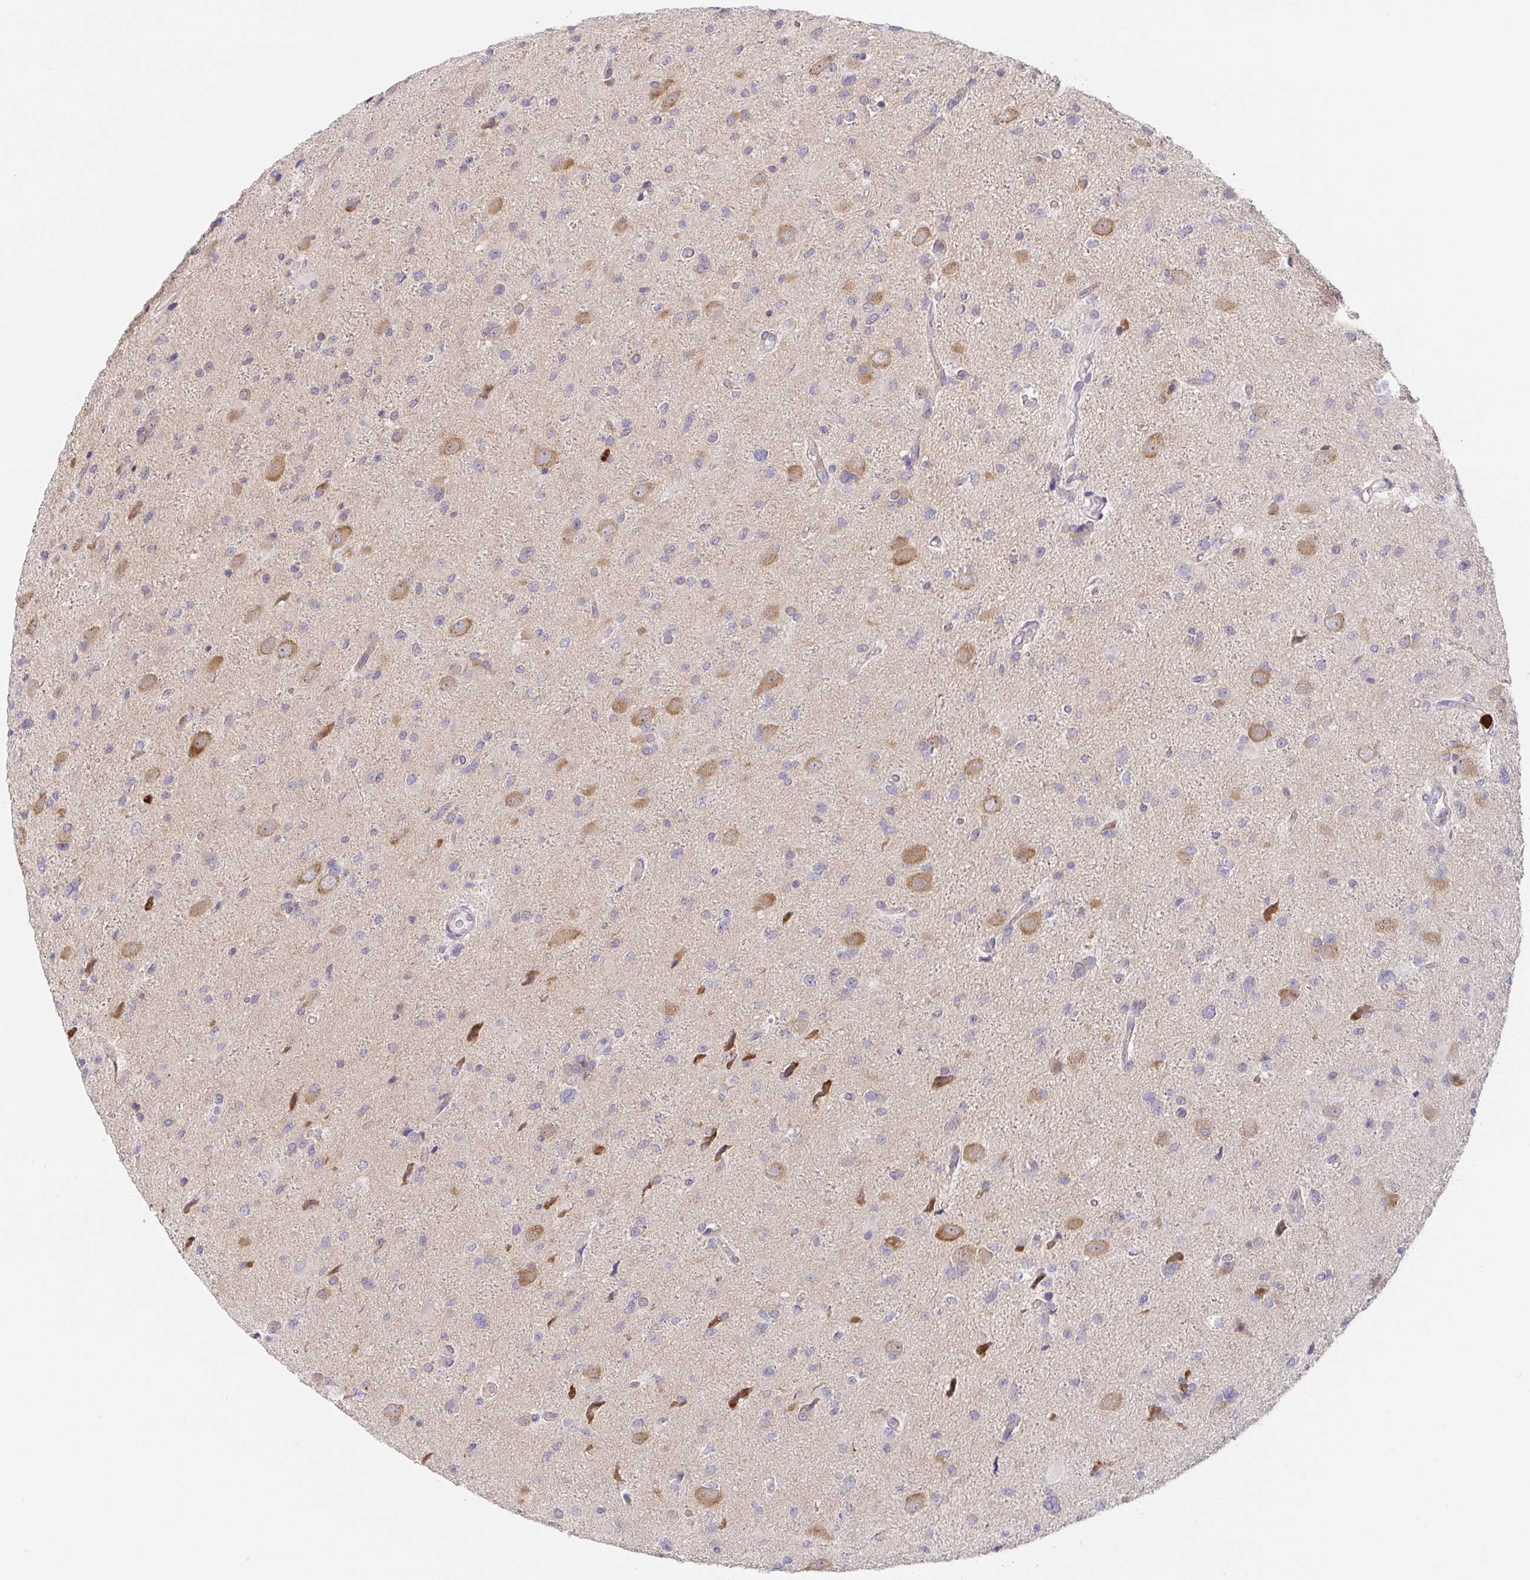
{"staining": {"intensity": "negative", "quantity": "none", "location": "none"}, "tissue": "glioma", "cell_type": "Tumor cells", "image_type": "cancer", "snomed": [{"axis": "morphology", "description": "Glioma, malignant, Low grade"}, {"axis": "topography", "description": "Brain"}], "caption": "Tumor cells show no significant expression in glioma.", "gene": "PDPK1", "patient": {"sex": "female", "age": 32}}